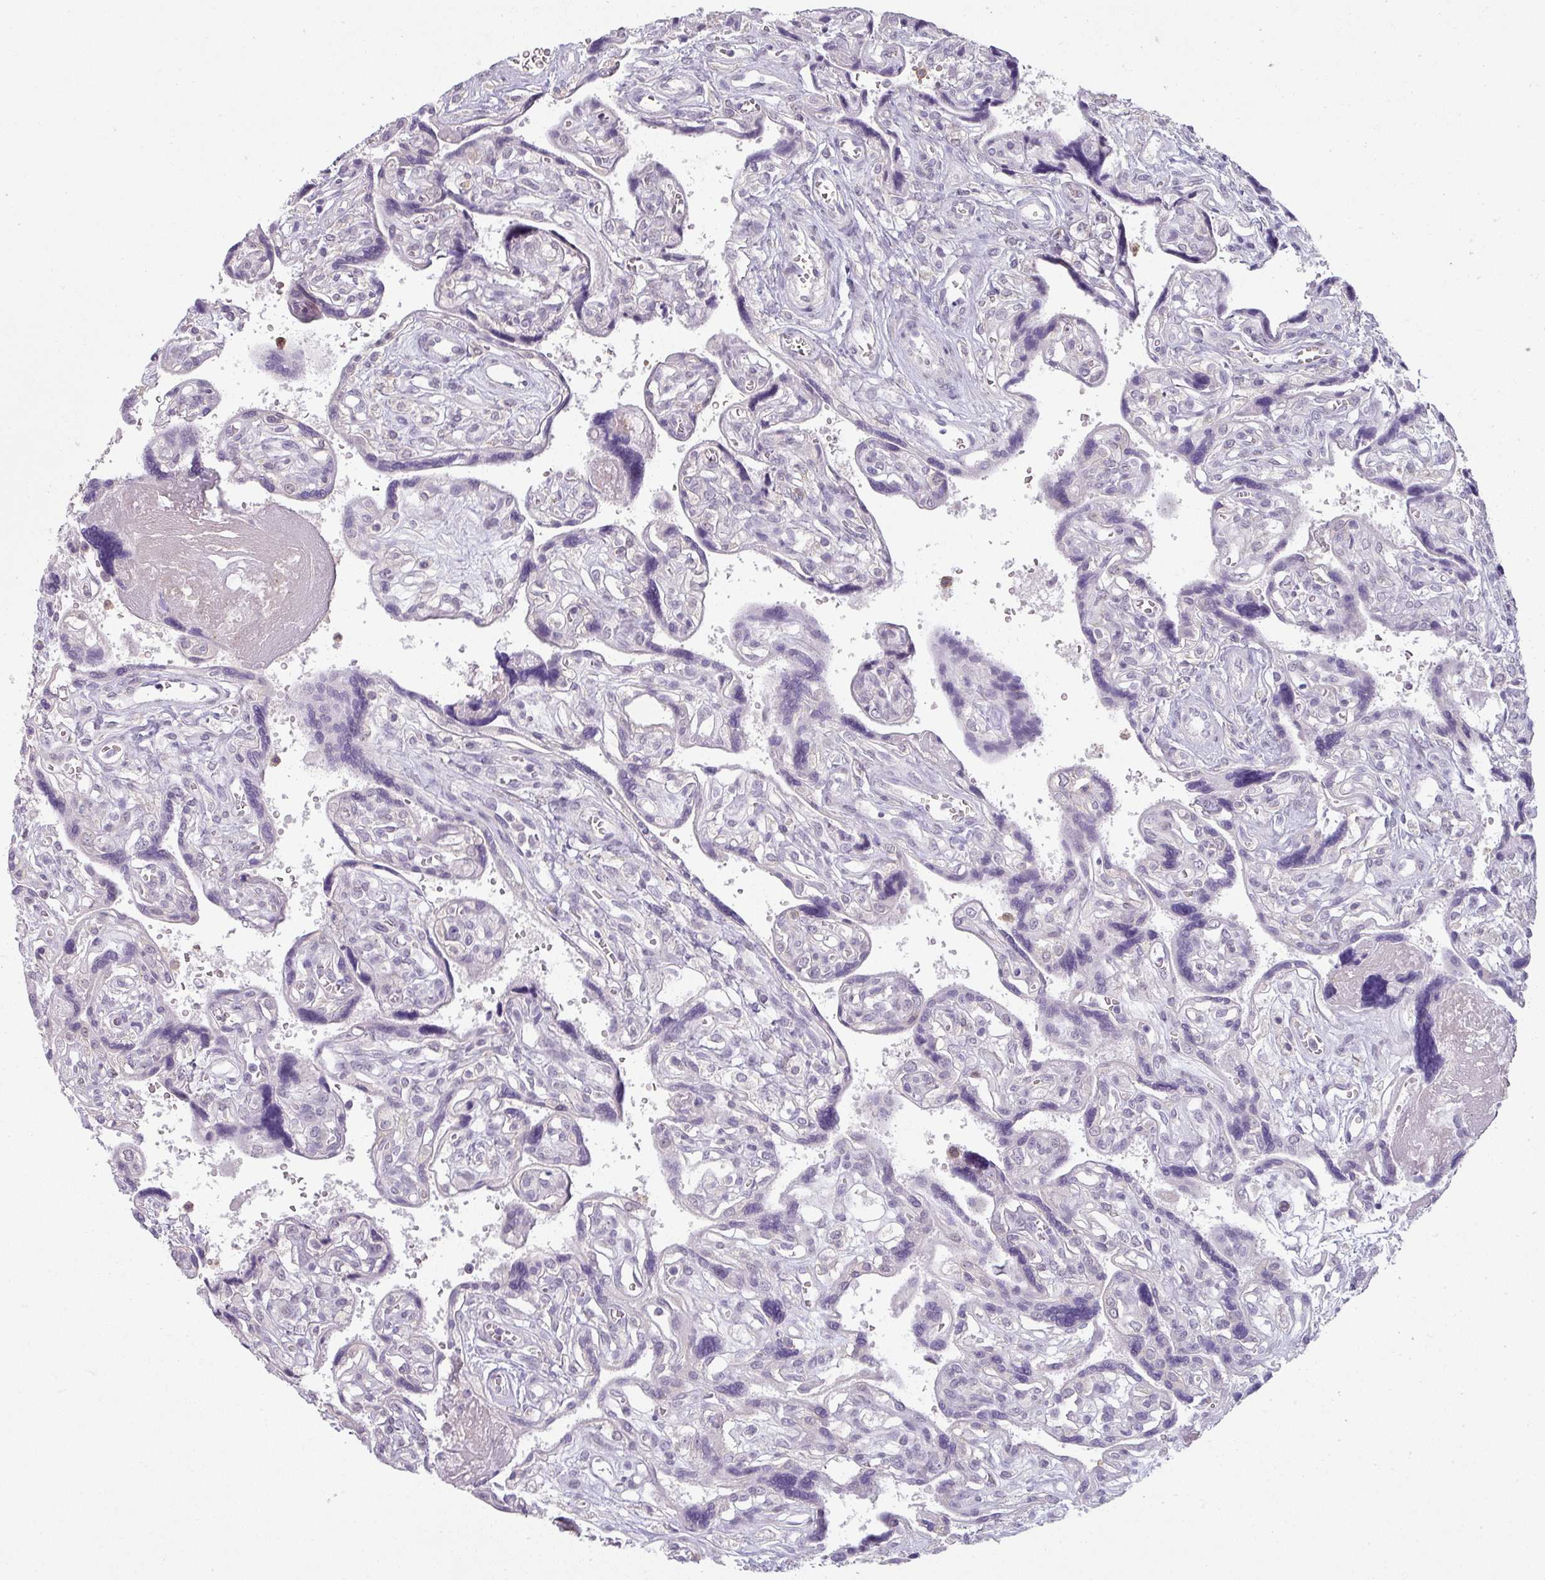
{"staining": {"intensity": "negative", "quantity": "none", "location": "none"}, "tissue": "placenta", "cell_type": "Trophoblastic cells", "image_type": "normal", "snomed": [{"axis": "morphology", "description": "Normal tissue, NOS"}, {"axis": "topography", "description": "Placenta"}], "caption": "This is an immunohistochemistry (IHC) photomicrograph of benign placenta. There is no positivity in trophoblastic cells.", "gene": "MAGEC3", "patient": {"sex": "female", "age": 39}}